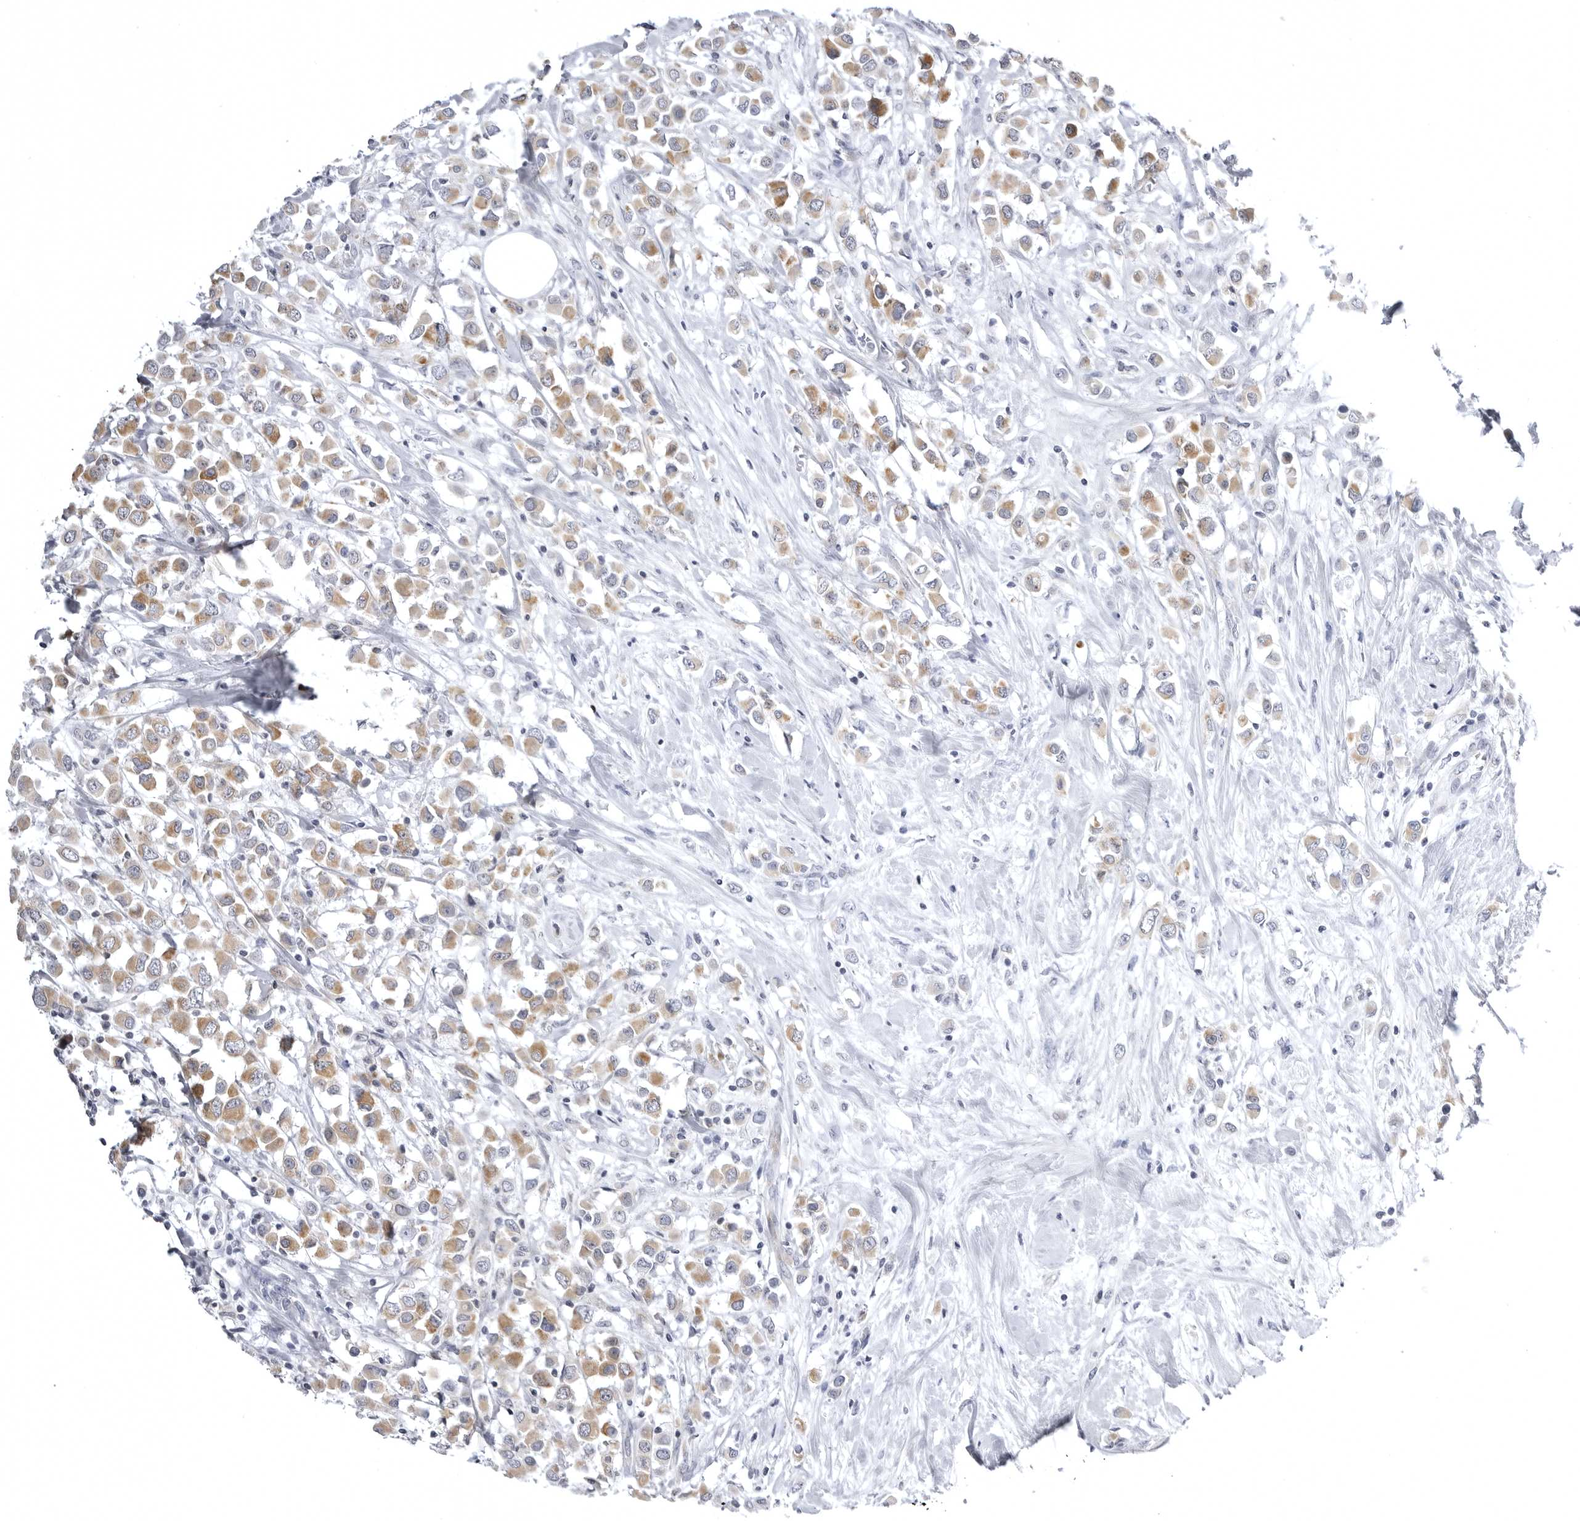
{"staining": {"intensity": "moderate", "quantity": ">75%", "location": "cytoplasmic/membranous"}, "tissue": "breast cancer", "cell_type": "Tumor cells", "image_type": "cancer", "snomed": [{"axis": "morphology", "description": "Duct carcinoma"}, {"axis": "topography", "description": "Breast"}], "caption": "Breast cancer stained with a protein marker reveals moderate staining in tumor cells.", "gene": "TUFM", "patient": {"sex": "female", "age": 61}}